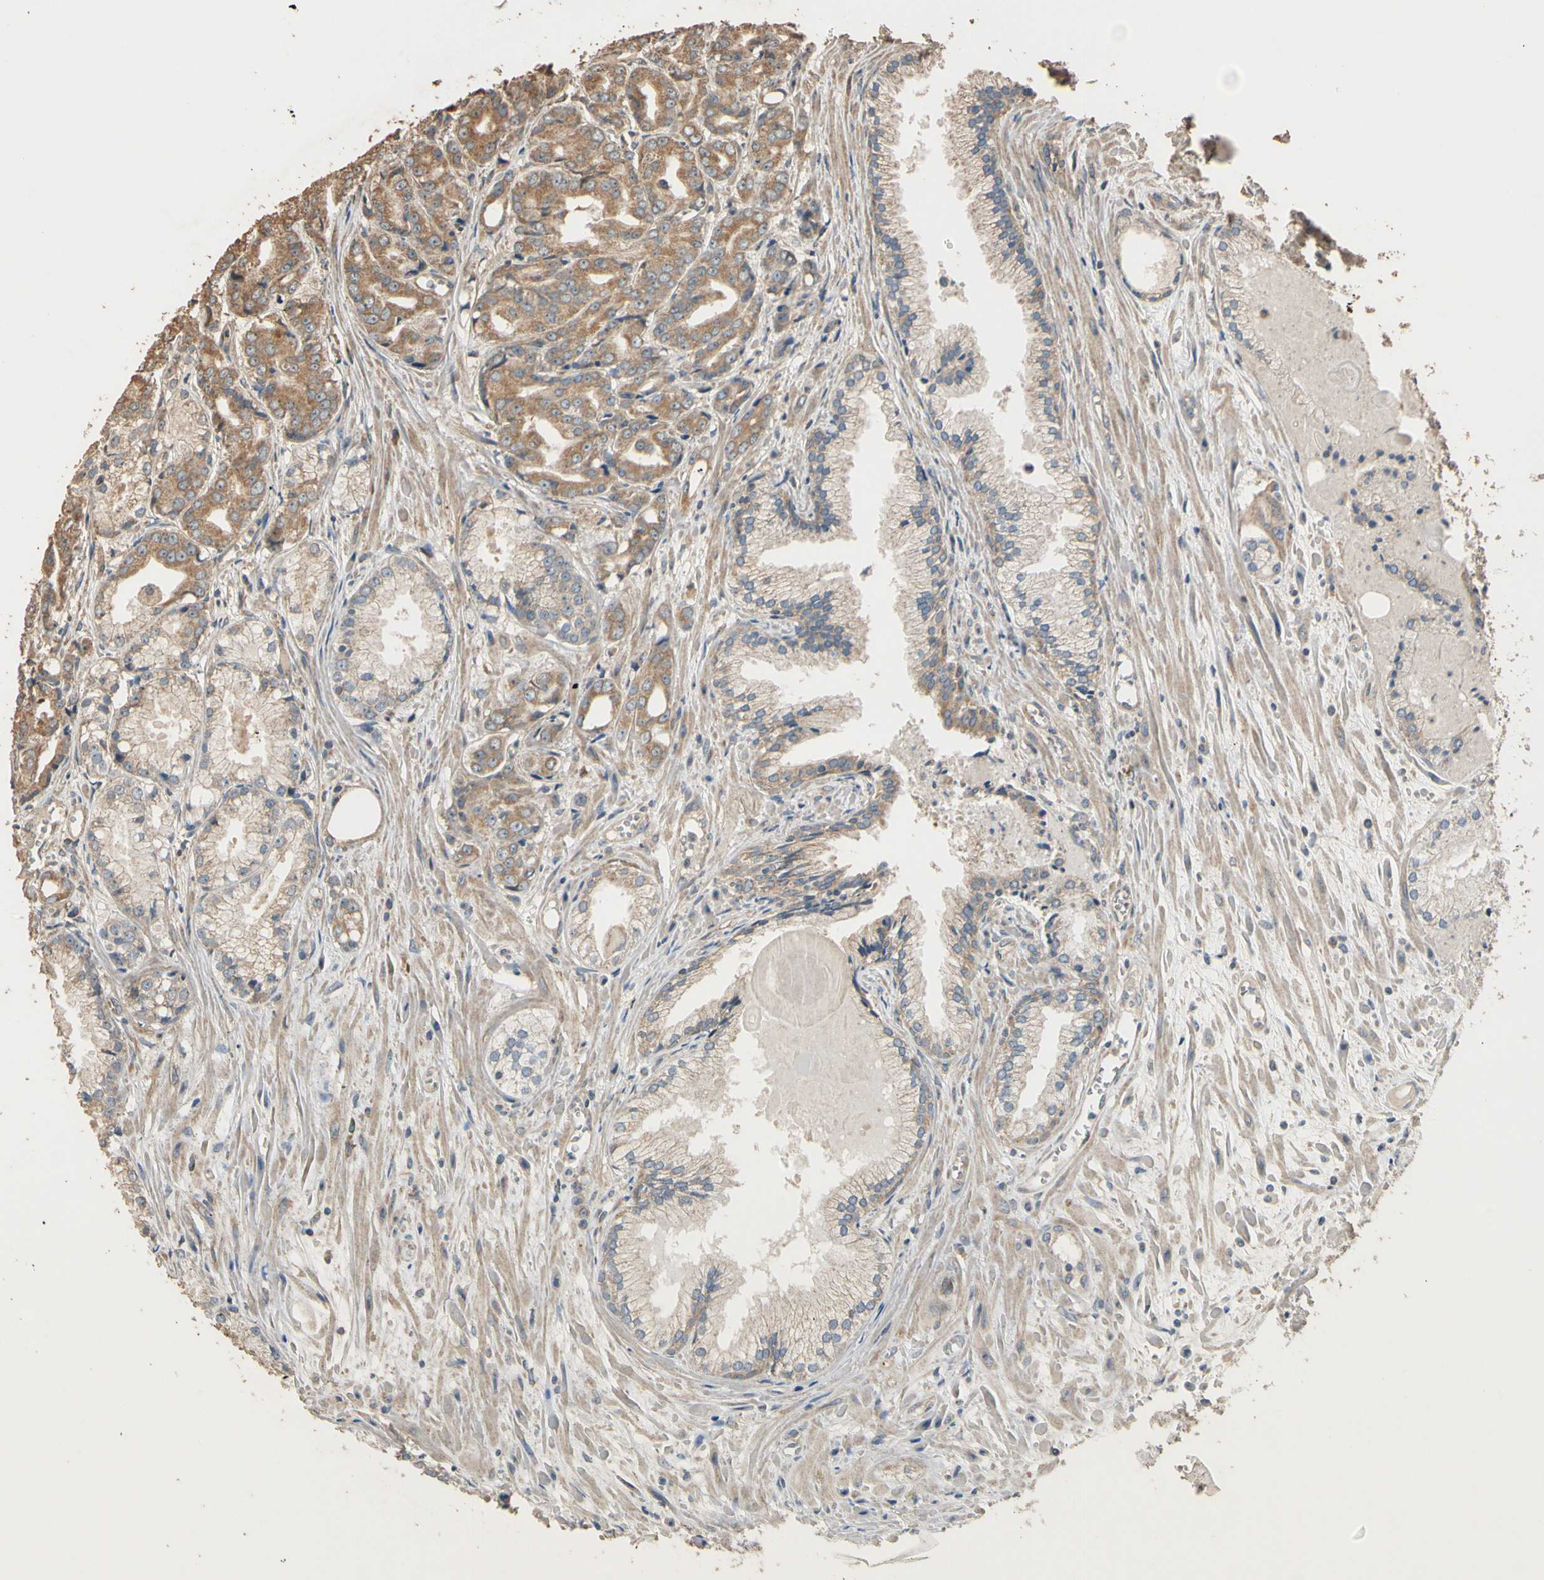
{"staining": {"intensity": "moderate", "quantity": ">75%", "location": "cytoplasmic/membranous"}, "tissue": "prostate cancer", "cell_type": "Tumor cells", "image_type": "cancer", "snomed": [{"axis": "morphology", "description": "Adenocarcinoma, Low grade"}, {"axis": "topography", "description": "Prostate"}], "caption": "Moderate cytoplasmic/membranous staining for a protein is identified in approximately >75% of tumor cells of adenocarcinoma (low-grade) (prostate) using immunohistochemistry.", "gene": "STX18", "patient": {"sex": "male", "age": 72}}